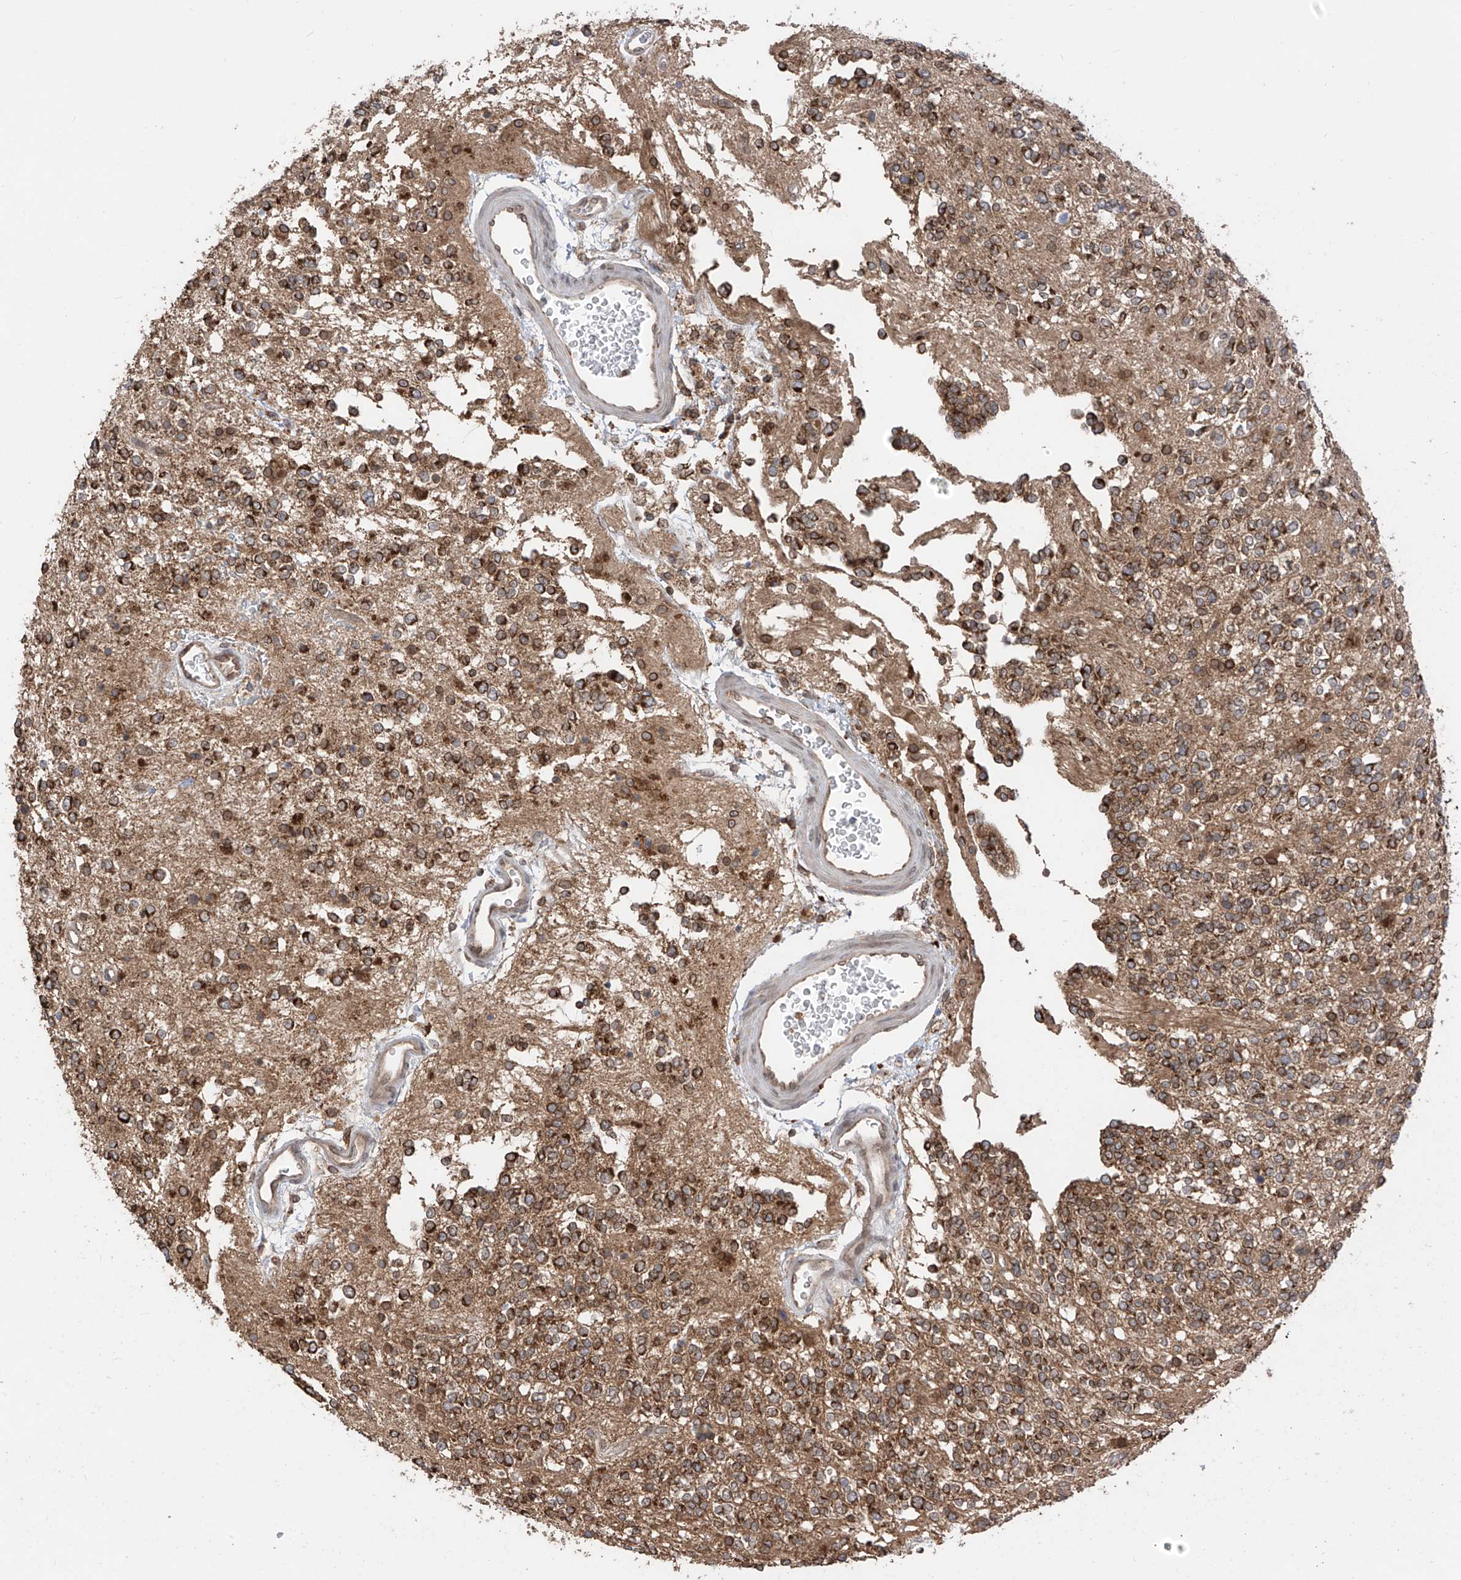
{"staining": {"intensity": "moderate", "quantity": ">75%", "location": "cytoplasmic/membranous,nuclear"}, "tissue": "glioma", "cell_type": "Tumor cells", "image_type": "cancer", "snomed": [{"axis": "morphology", "description": "Glioma, malignant, High grade"}, {"axis": "topography", "description": "Brain"}], "caption": "Immunohistochemistry staining of glioma, which reveals medium levels of moderate cytoplasmic/membranous and nuclear expression in about >75% of tumor cells indicating moderate cytoplasmic/membranous and nuclear protein staining. The staining was performed using DAB (3,3'-diaminobenzidine) (brown) for protein detection and nuclei were counterstained in hematoxylin (blue).", "gene": "AHCTF1", "patient": {"sex": "male", "age": 34}}